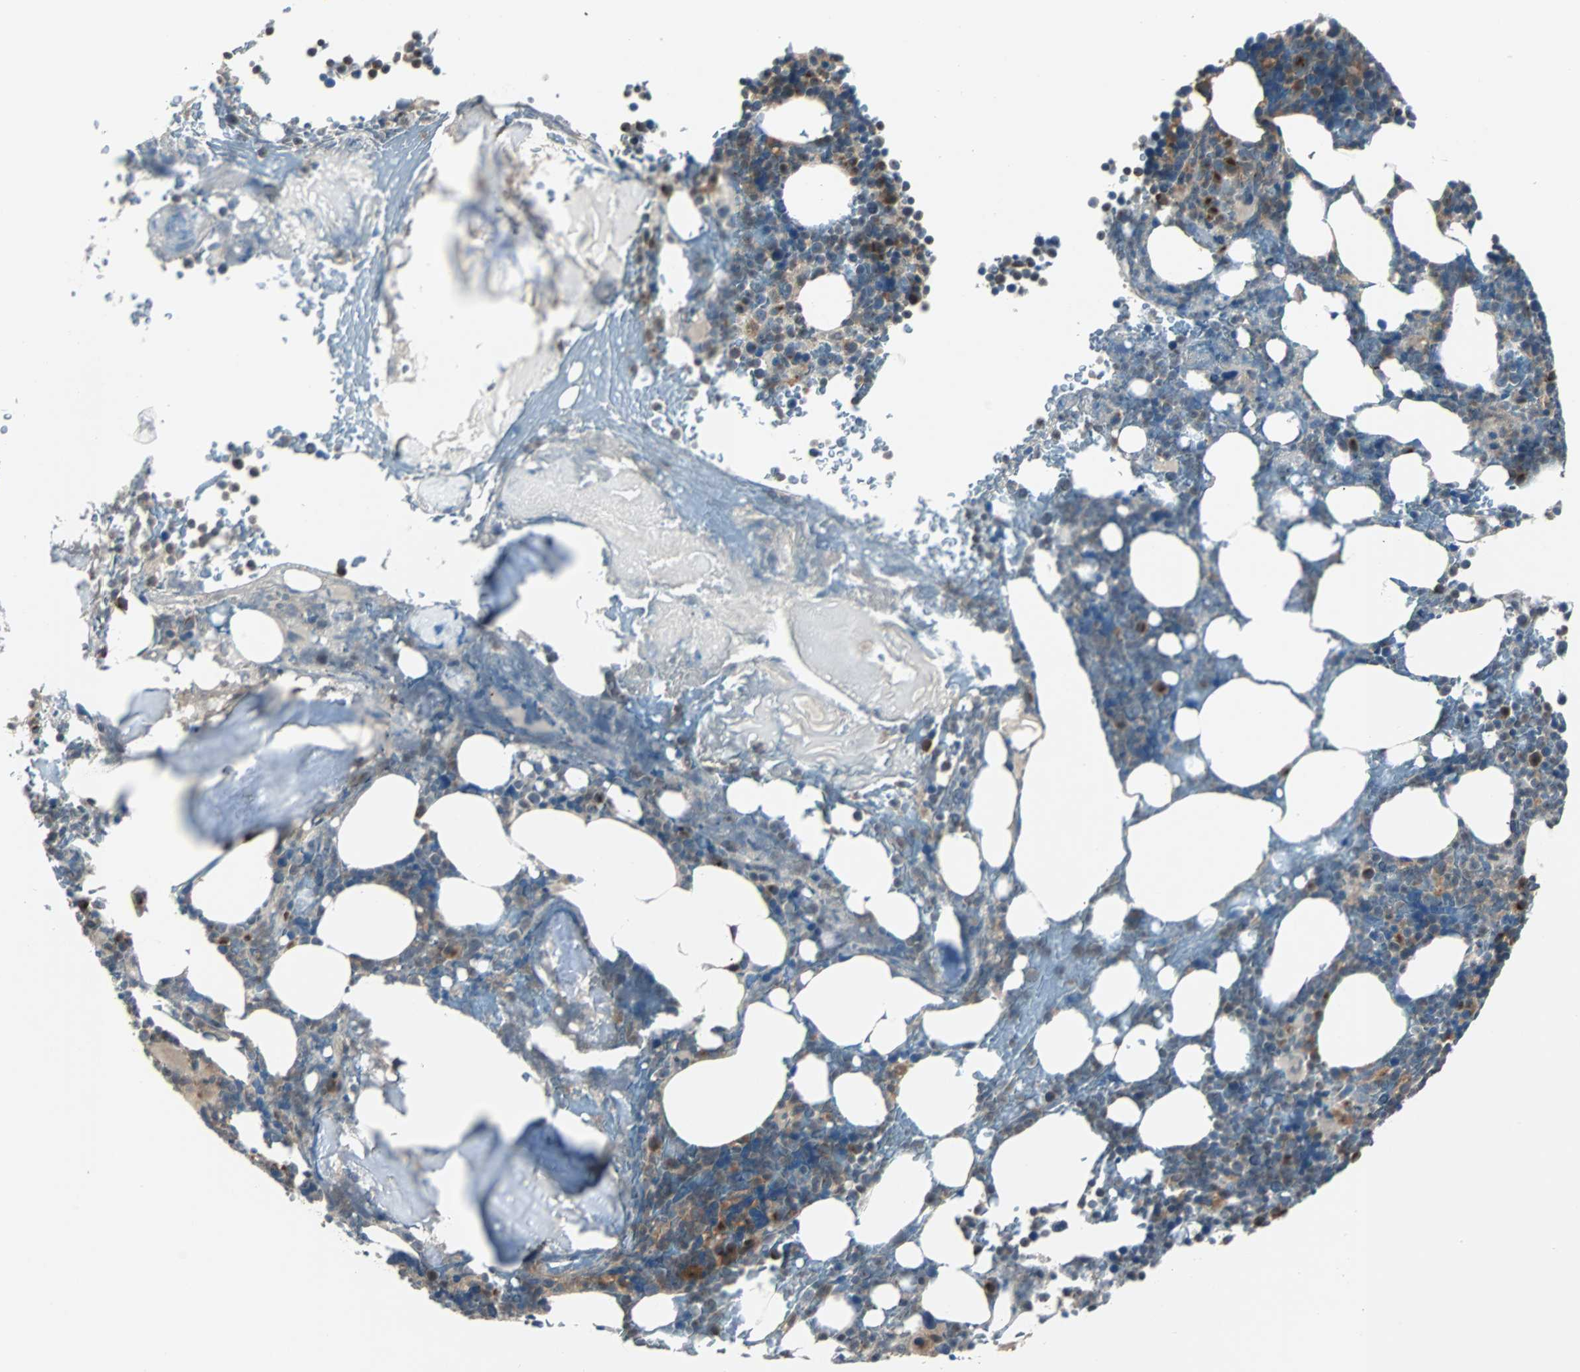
{"staining": {"intensity": "moderate", "quantity": "25%-75%", "location": "cytoplasmic/membranous"}, "tissue": "bone marrow", "cell_type": "Hematopoietic cells", "image_type": "normal", "snomed": [{"axis": "morphology", "description": "Normal tissue, NOS"}, {"axis": "topography", "description": "Bone marrow"}], "caption": "About 25%-75% of hematopoietic cells in unremarkable bone marrow display moderate cytoplasmic/membranous protein positivity as visualized by brown immunohistochemical staining.", "gene": "ARF1", "patient": {"sex": "female", "age": 66}}